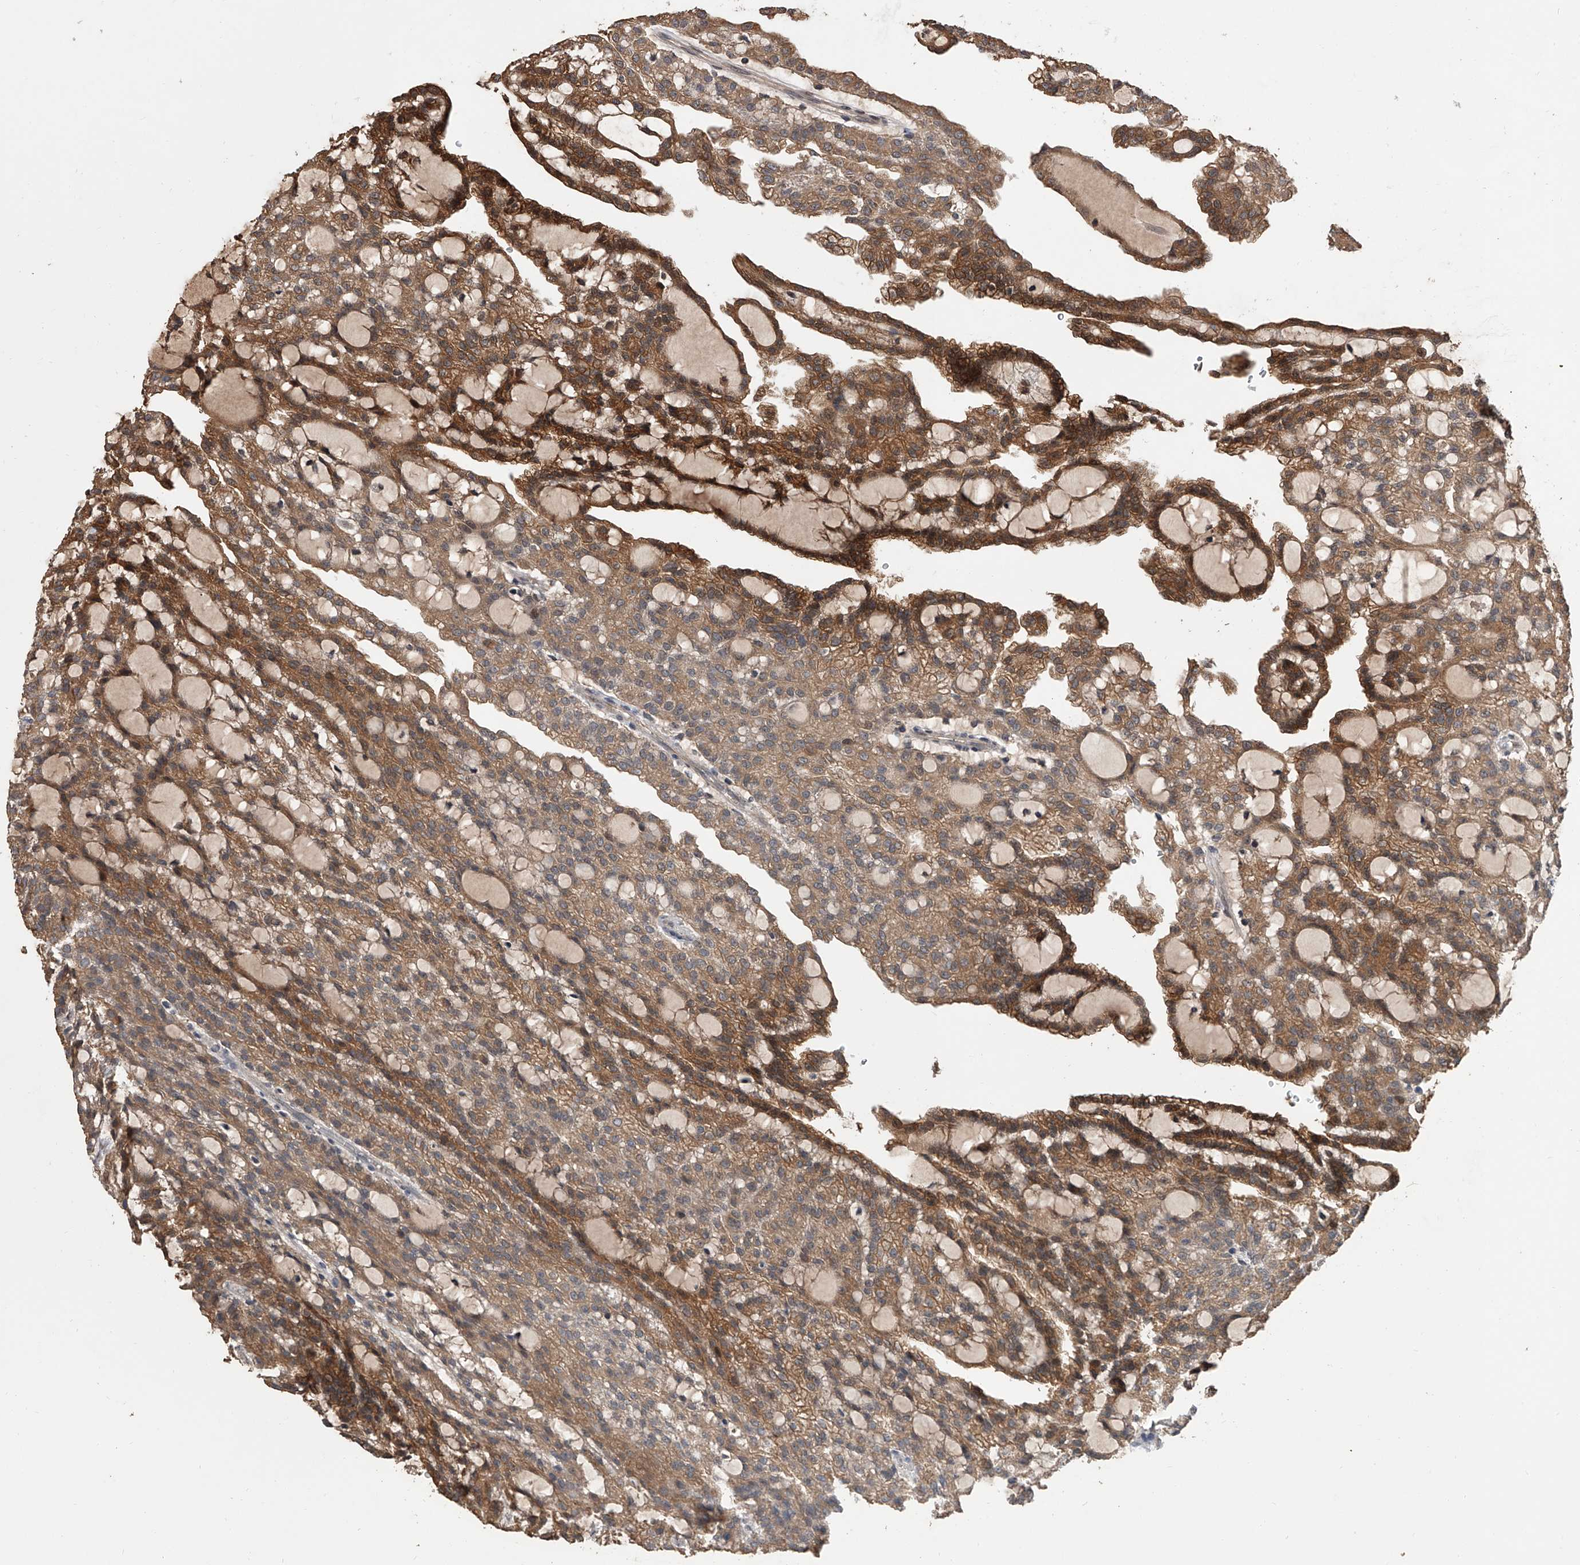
{"staining": {"intensity": "moderate", "quantity": ">75%", "location": "cytoplasmic/membranous"}, "tissue": "renal cancer", "cell_type": "Tumor cells", "image_type": "cancer", "snomed": [{"axis": "morphology", "description": "Adenocarcinoma, NOS"}, {"axis": "topography", "description": "Kidney"}], "caption": "Renal cancer (adenocarcinoma) stained with IHC demonstrates moderate cytoplasmic/membranous expression in about >75% of tumor cells. The staining is performed using DAB (3,3'-diaminobenzidine) brown chromogen to label protein expression. The nuclei are counter-stained blue using hematoxylin.", "gene": "BHLHE23", "patient": {"sex": "male", "age": 63}}